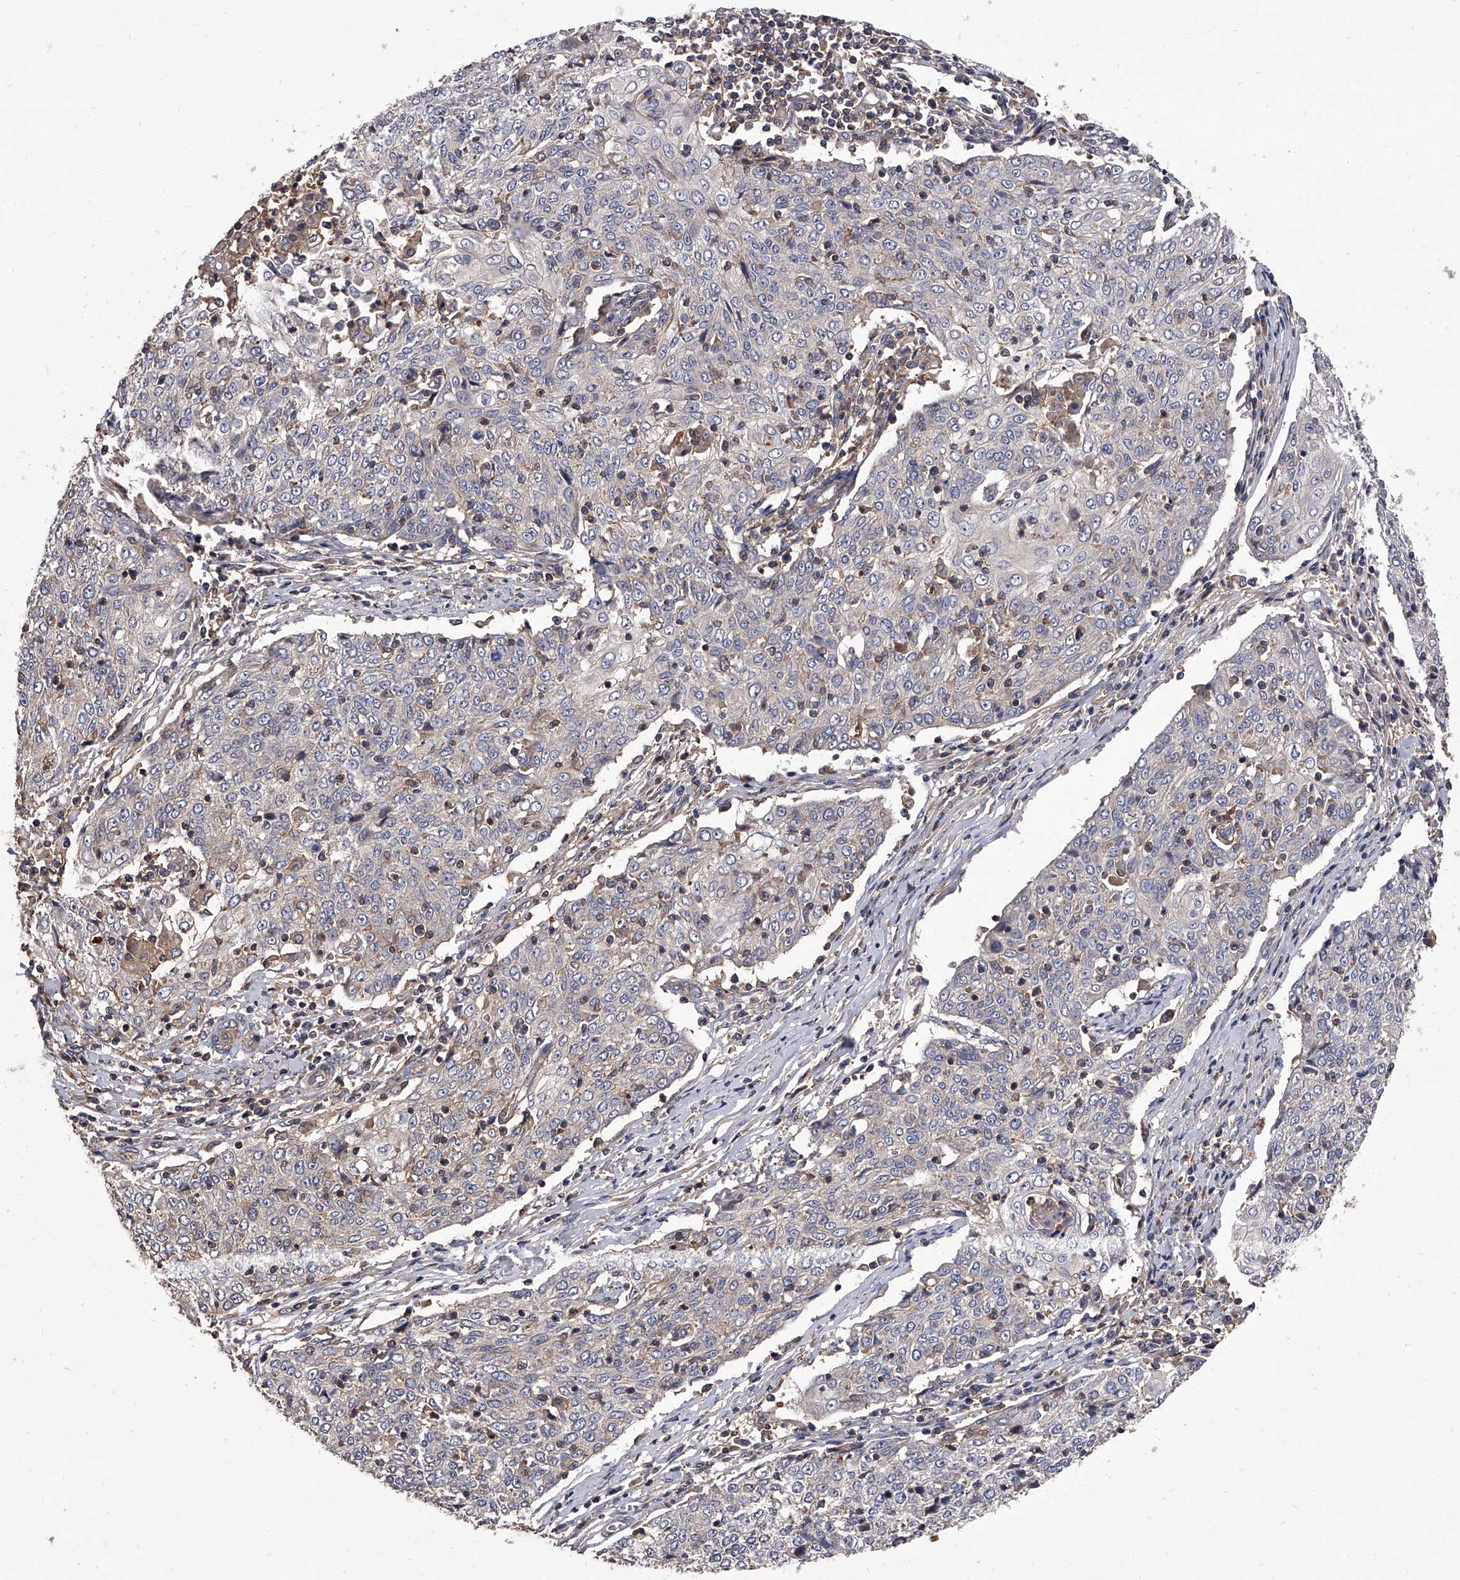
{"staining": {"intensity": "negative", "quantity": "none", "location": "none"}, "tissue": "cervical cancer", "cell_type": "Tumor cells", "image_type": "cancer", "snomed": [{"axis": "morphology", "description": "Squamous cell carcinoma, NOS"}, {"axis": "topography", "description": "Cervix"}], "caption": "The micrograph shows no staining of tumor cells in squamous cell carcinoma (cervical).", "gene": "STK36", "patient": {"sex": "female", "age": 48}}